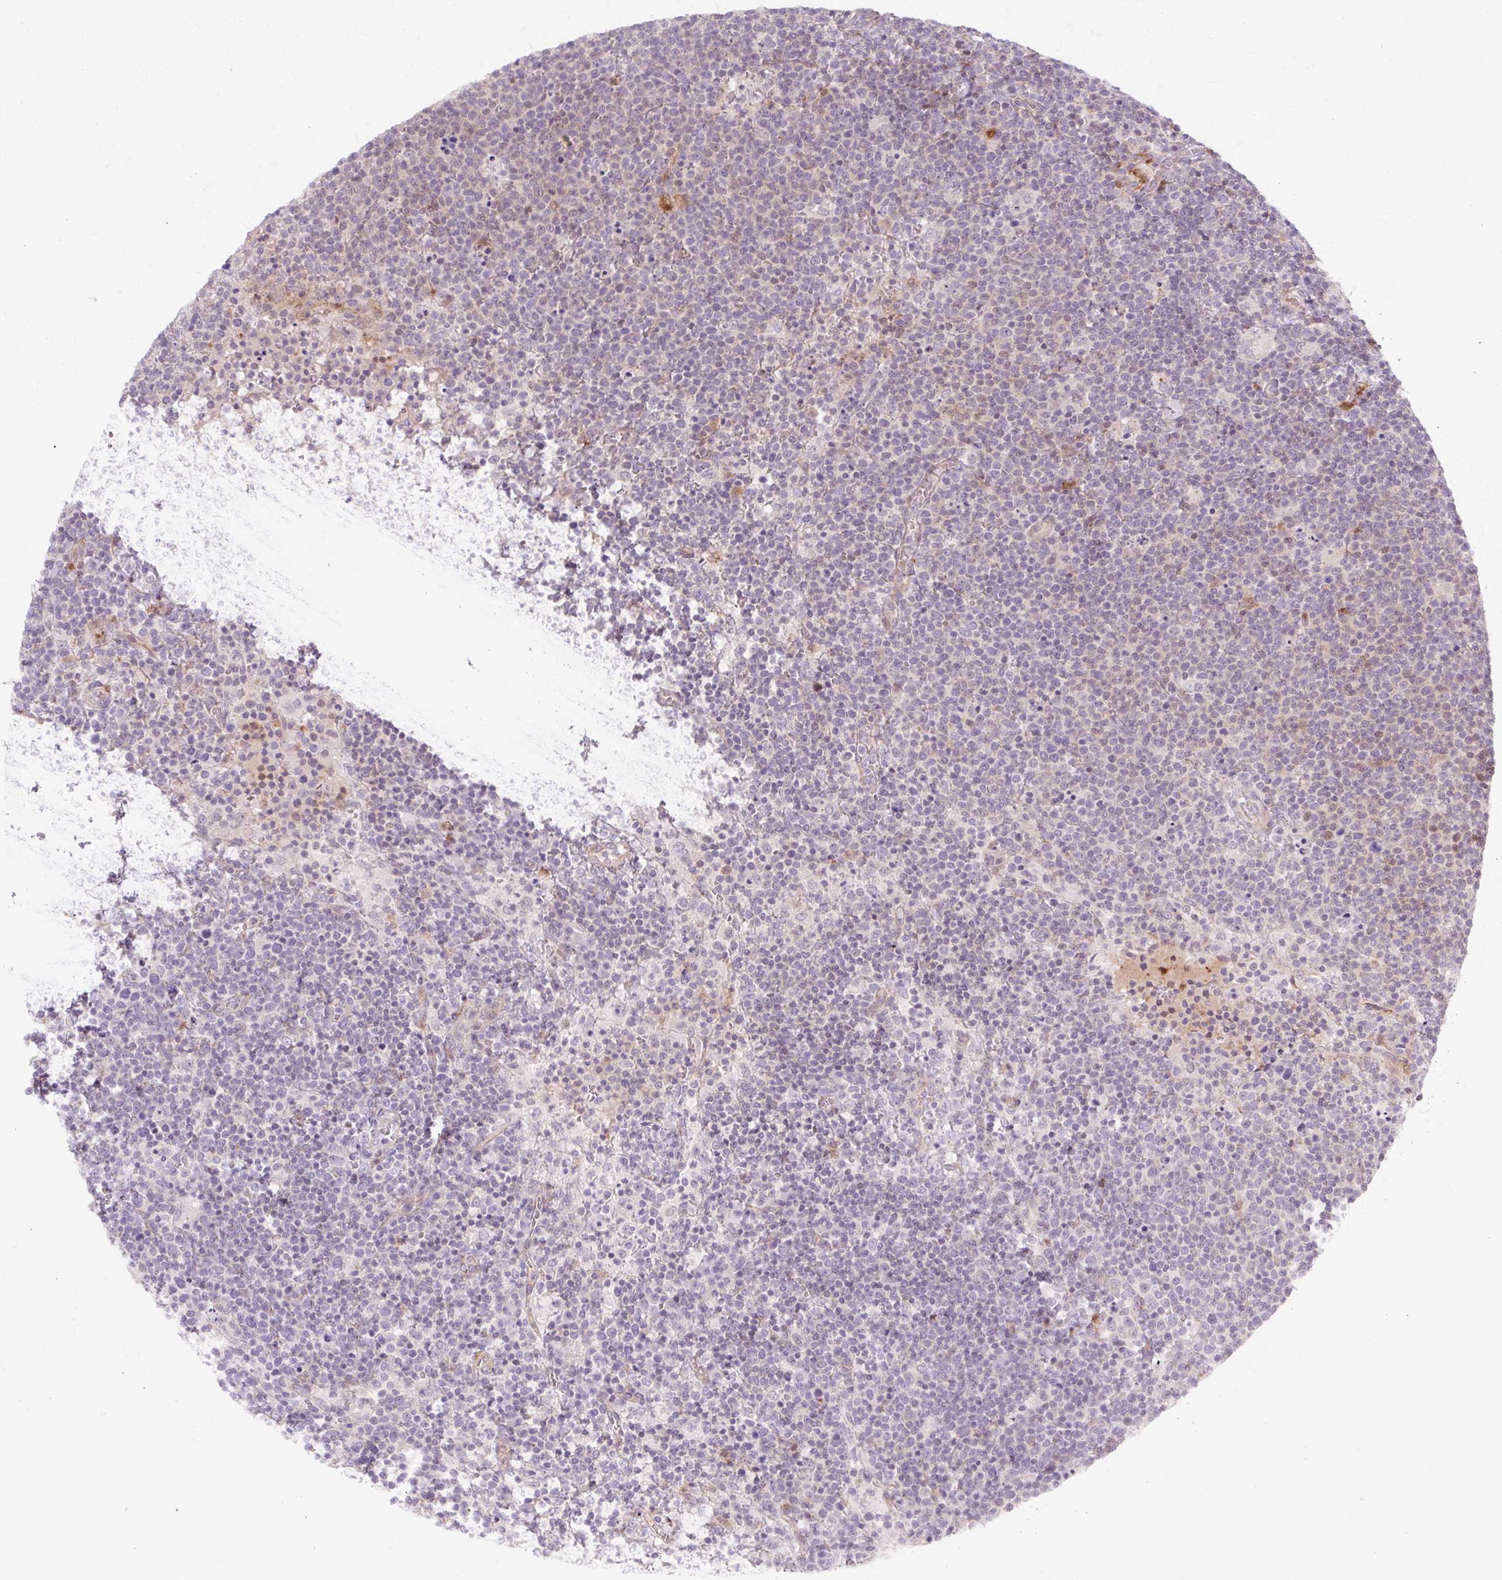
{"staining": {"intensity": "negative", "quantity": "none", "location": "none"}, "tissue": "lymphoma", "cell_type": "Tumor cells", "image_type": "cancer", "snomed": [{"axis": "morphology", "description": "Malignant lymphoma, non-Hodgkin's type, High grade"}, {"axis": "topography", "description": "Lymph node"}], "caption": "Immunohistochemical staining of lymphoma reveals no significant staining in tumor cells. Brightfield microscopy of immunohistochemistry (IHC) stained with DAB (brown) and hematoxylin (blue), captured at high magnification.", "gene": "ZNF35", "patient": {"sex": "male", "age": 61}}